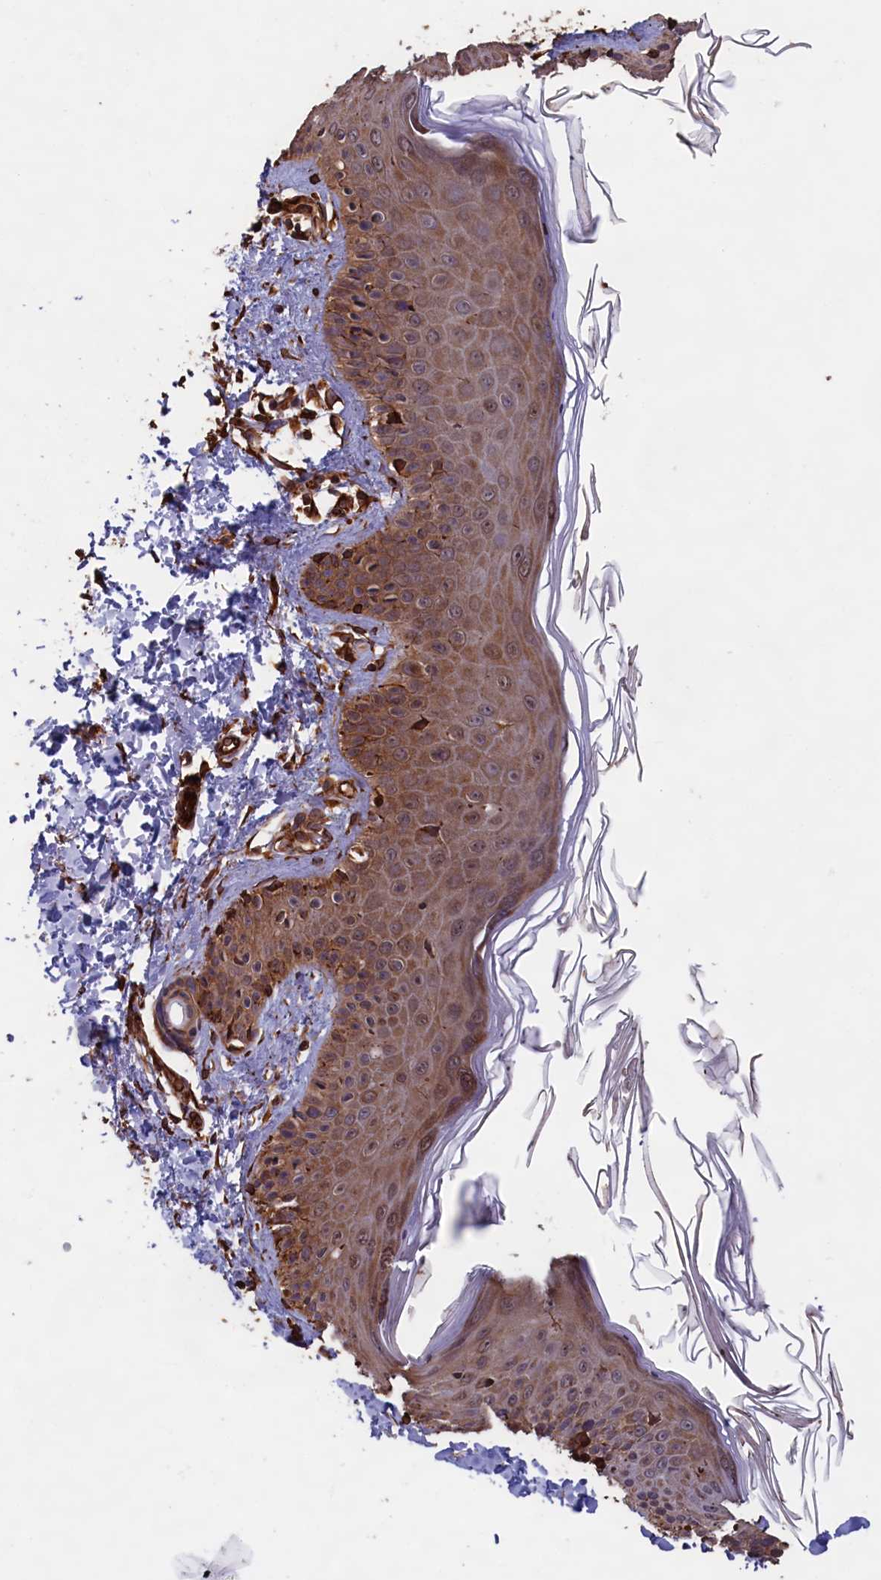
{"staining": {"intensity": "strong", "quantity": ">75%", "location": "cytoplasmic/membranous"}, "tissue": "skin", "cell_type": "Fibroblasts", "image_type": "normal", "snomed": [{"axis": "morphology", "description": "Normal tissue, NOS"}, {"axis": "topography", "description": "Skin"}], "caption": "Skin stained for a protein shows strong cytoplasmic/membranous positivity in fibroblasts. (IHC, brightfield microscopy, high magnification).", "gene": "CCDC124", "patient": {"sex": "male", "age": 52}}